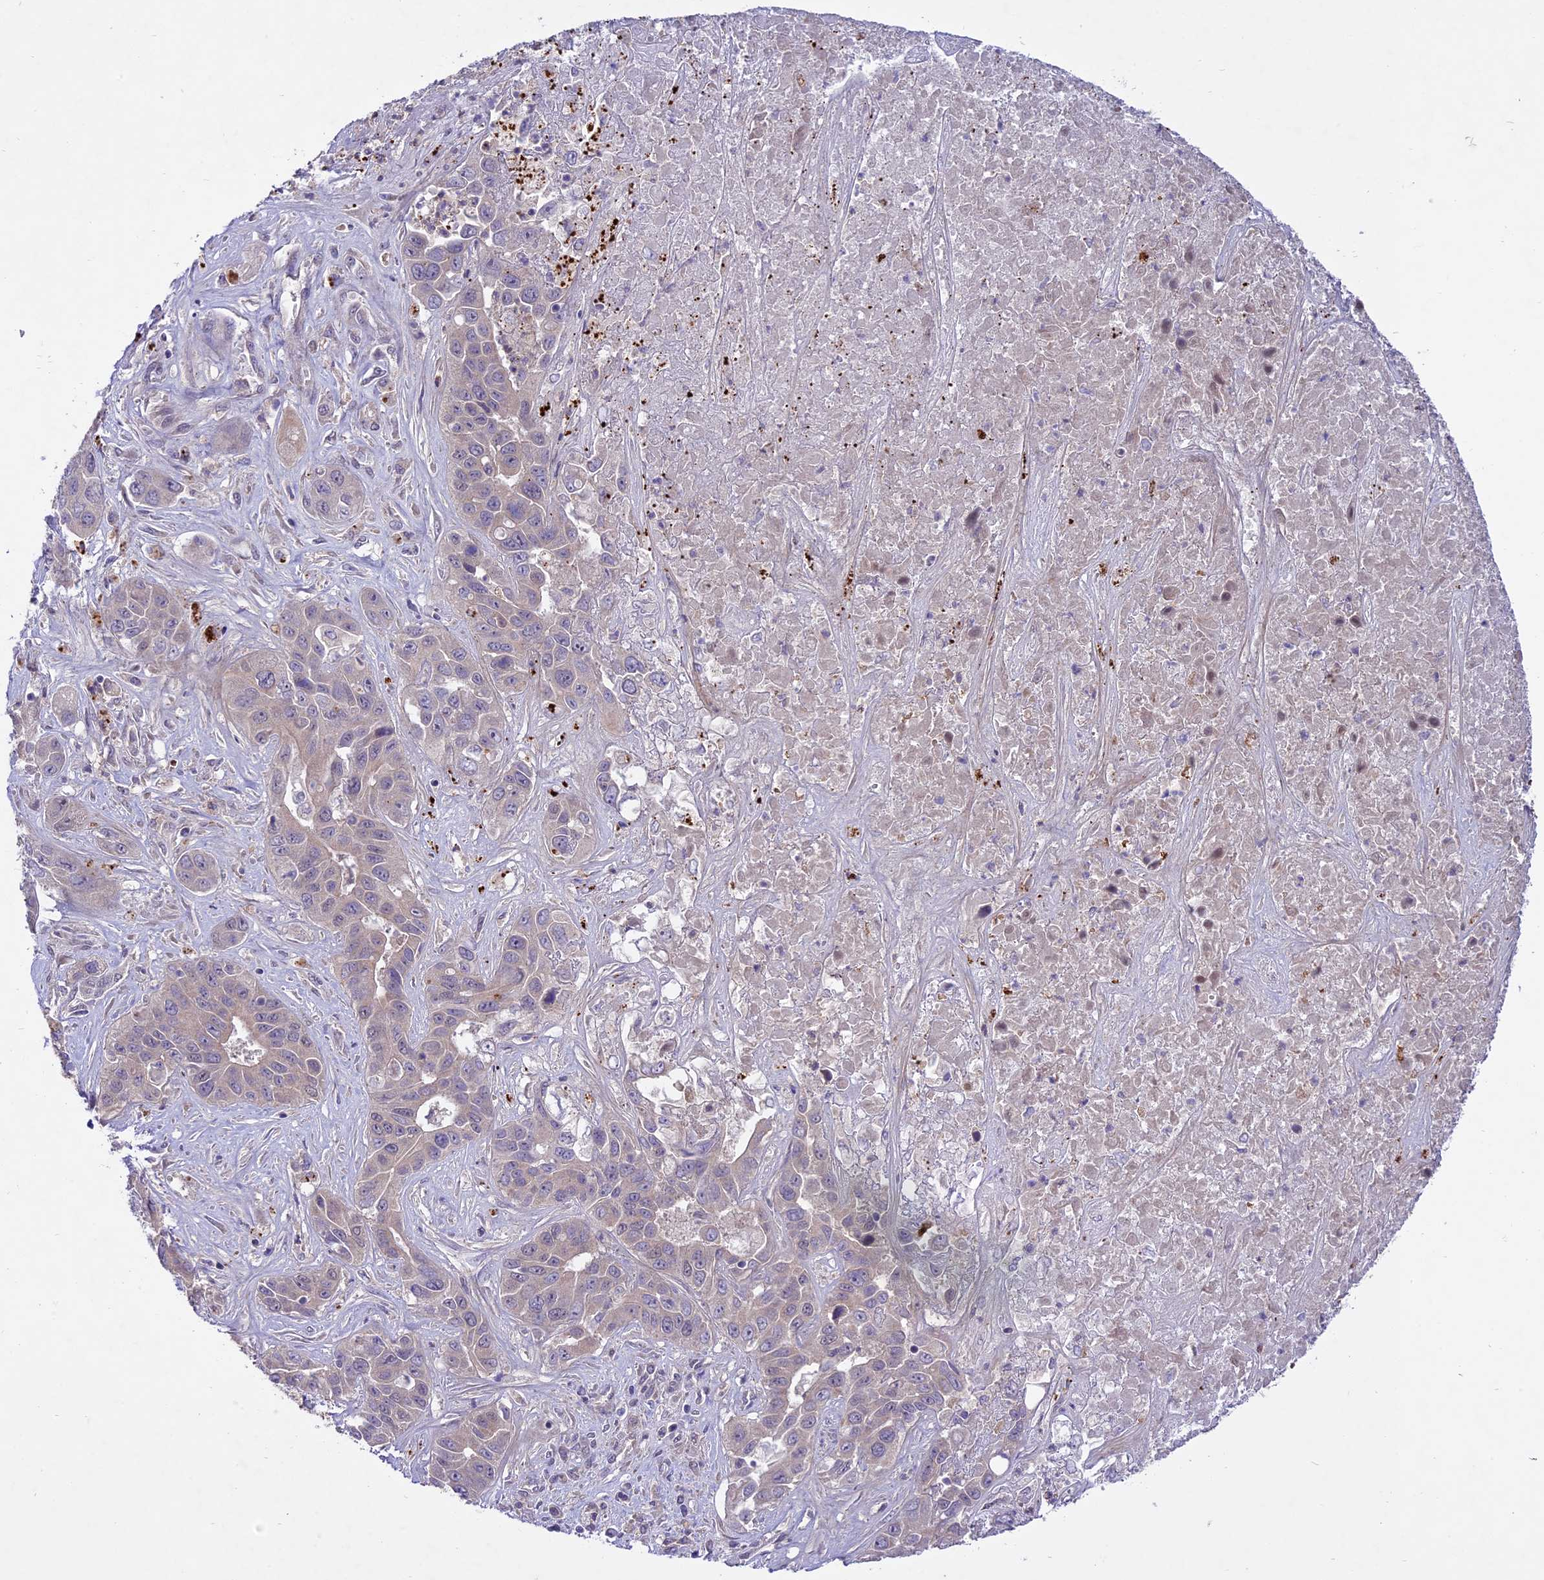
{"staining": {"intensity": "negative", "quantity": "none", "location": "none"}, "tissue": "liver cancer", "cell_type": "Tumor cells", "image_type": "cancer", "snomed": [{"axis": "morphology", "description": "Cholangiocarcinoma"}, {"axis": "topography", "description": "Liver"}], "caption": "Micrograph shows no protein positivity in tumor cells of cholangiocarcinoma (liver) tissue.", "gene": "SPRED1", "patient": {"sex": "female", "age": 52}}